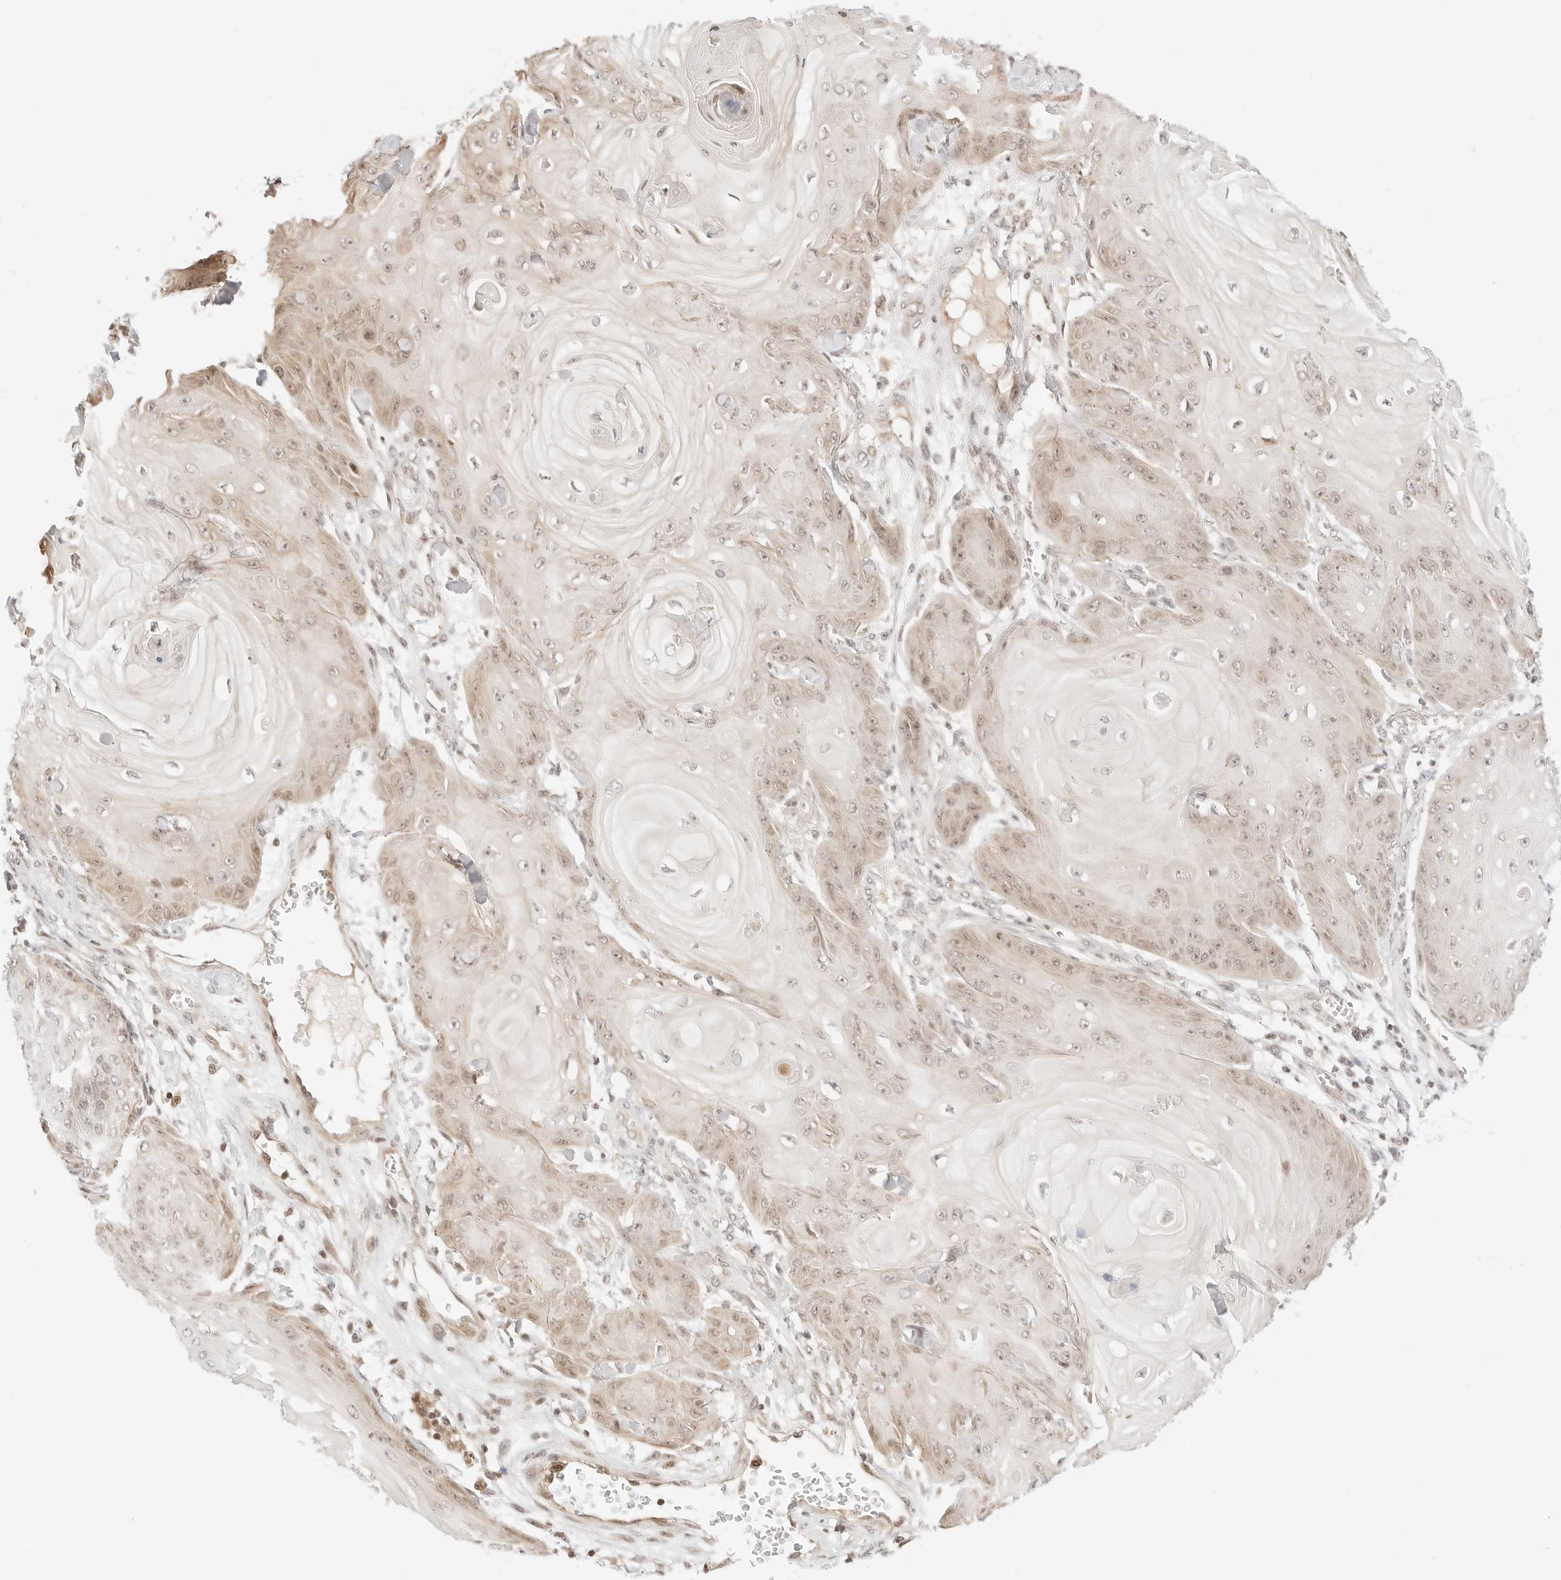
{"staining": {"intensity": "weak", "quantity": "25%-75%", "location": "cytoplasmic/membranous,nuclear"}, "tissue": "skin cancer", "cell_type": "Tumor cells", "image_type": "cancer", "snomed": [{"axis": "morphology", "description": "Squamous cell carcinoma, NOS"}, {"axis": "topography", "description": "Skin"}], "caption": "Immunohistochemistry (IHC) of human skin cancer shows low levels of weak cytoplasmic/membranous and nuclear staining in about 25%-75% of tumor cells.", "gene": "RPS6KL1", "patient": {"sex": "male", "age": 74}}